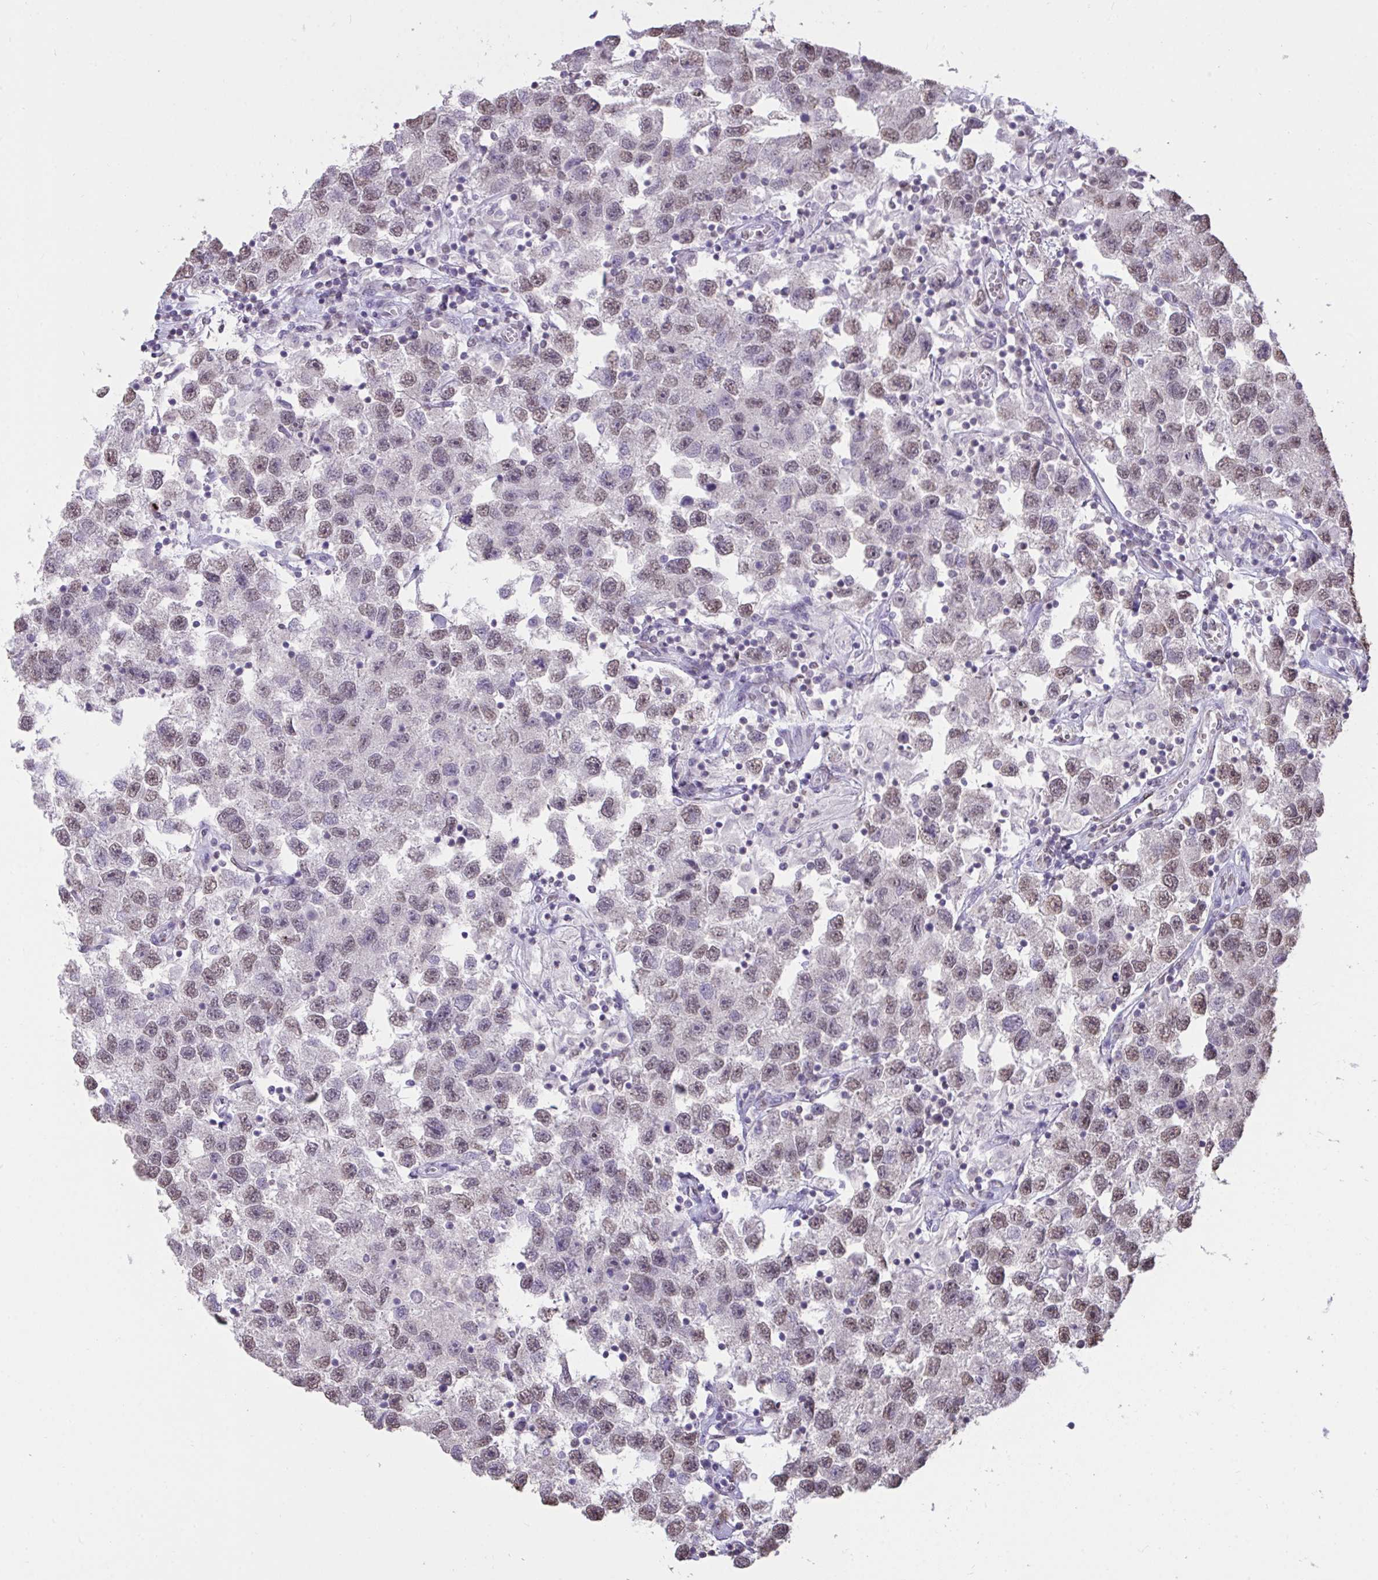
{"staining": {"intensity": "weak", "quantity": "25%-75%", "location": "nuclear"}, "tissue": "testis cancer", "cell_type": "Tumor cells", "image_type": "cancer", "snomed": [{"axis": "morphology", "description": "Seminoma, NOS"}, {"axis": "topography", "description": "Testis"}], "caption": "Seminoma (testis) stained with DAB IHC displays low levels of weak nuclear positivity in about 25%-75% of tumor cells. (Brightfield microscopy of DAB IHC at high magnification).", "gene": "SEMA6B", "patient": {"sex": "male", "age": 26}}